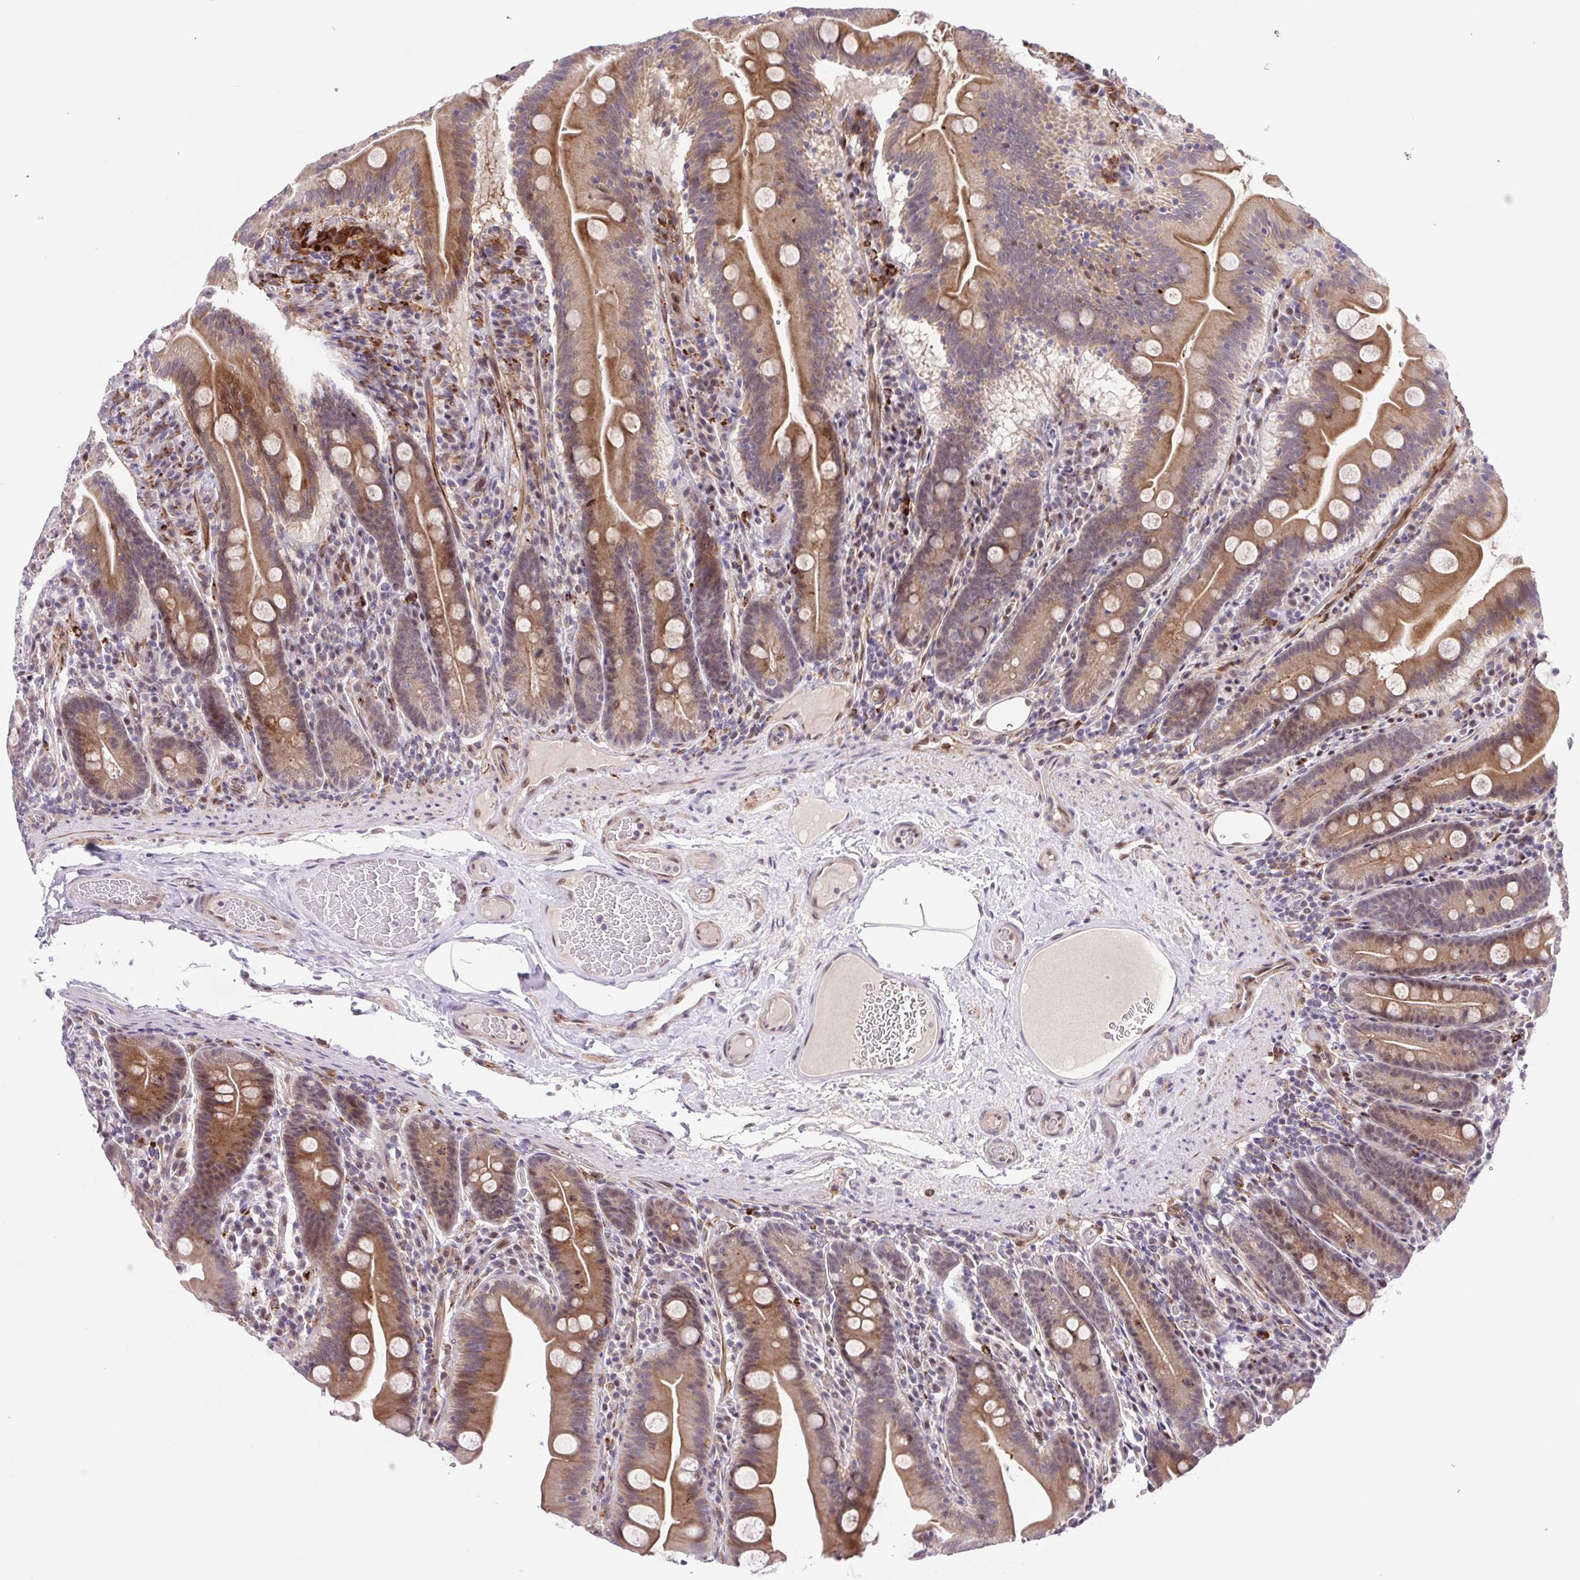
{"staining": {"intensity": "moderate", "quantity": ">75%", "location": "cytoplasmic/membranous"}, "tissue": "small intestine", "cell_type": "Glandular cells", "image_type": "normal", "snomed": [{"axis": "morphology", "description": "Normal tissue, NOS"}, {"axis": "topography", "description": "Small intestine"}], "caption": "Glandular cells show medium levels of moderate cytoplasmic/membranous positivity in approximately >75% of cells in unremarkable small intestine.", "gene": "ERG", "patient": {"sex": "male", "age": 37}}